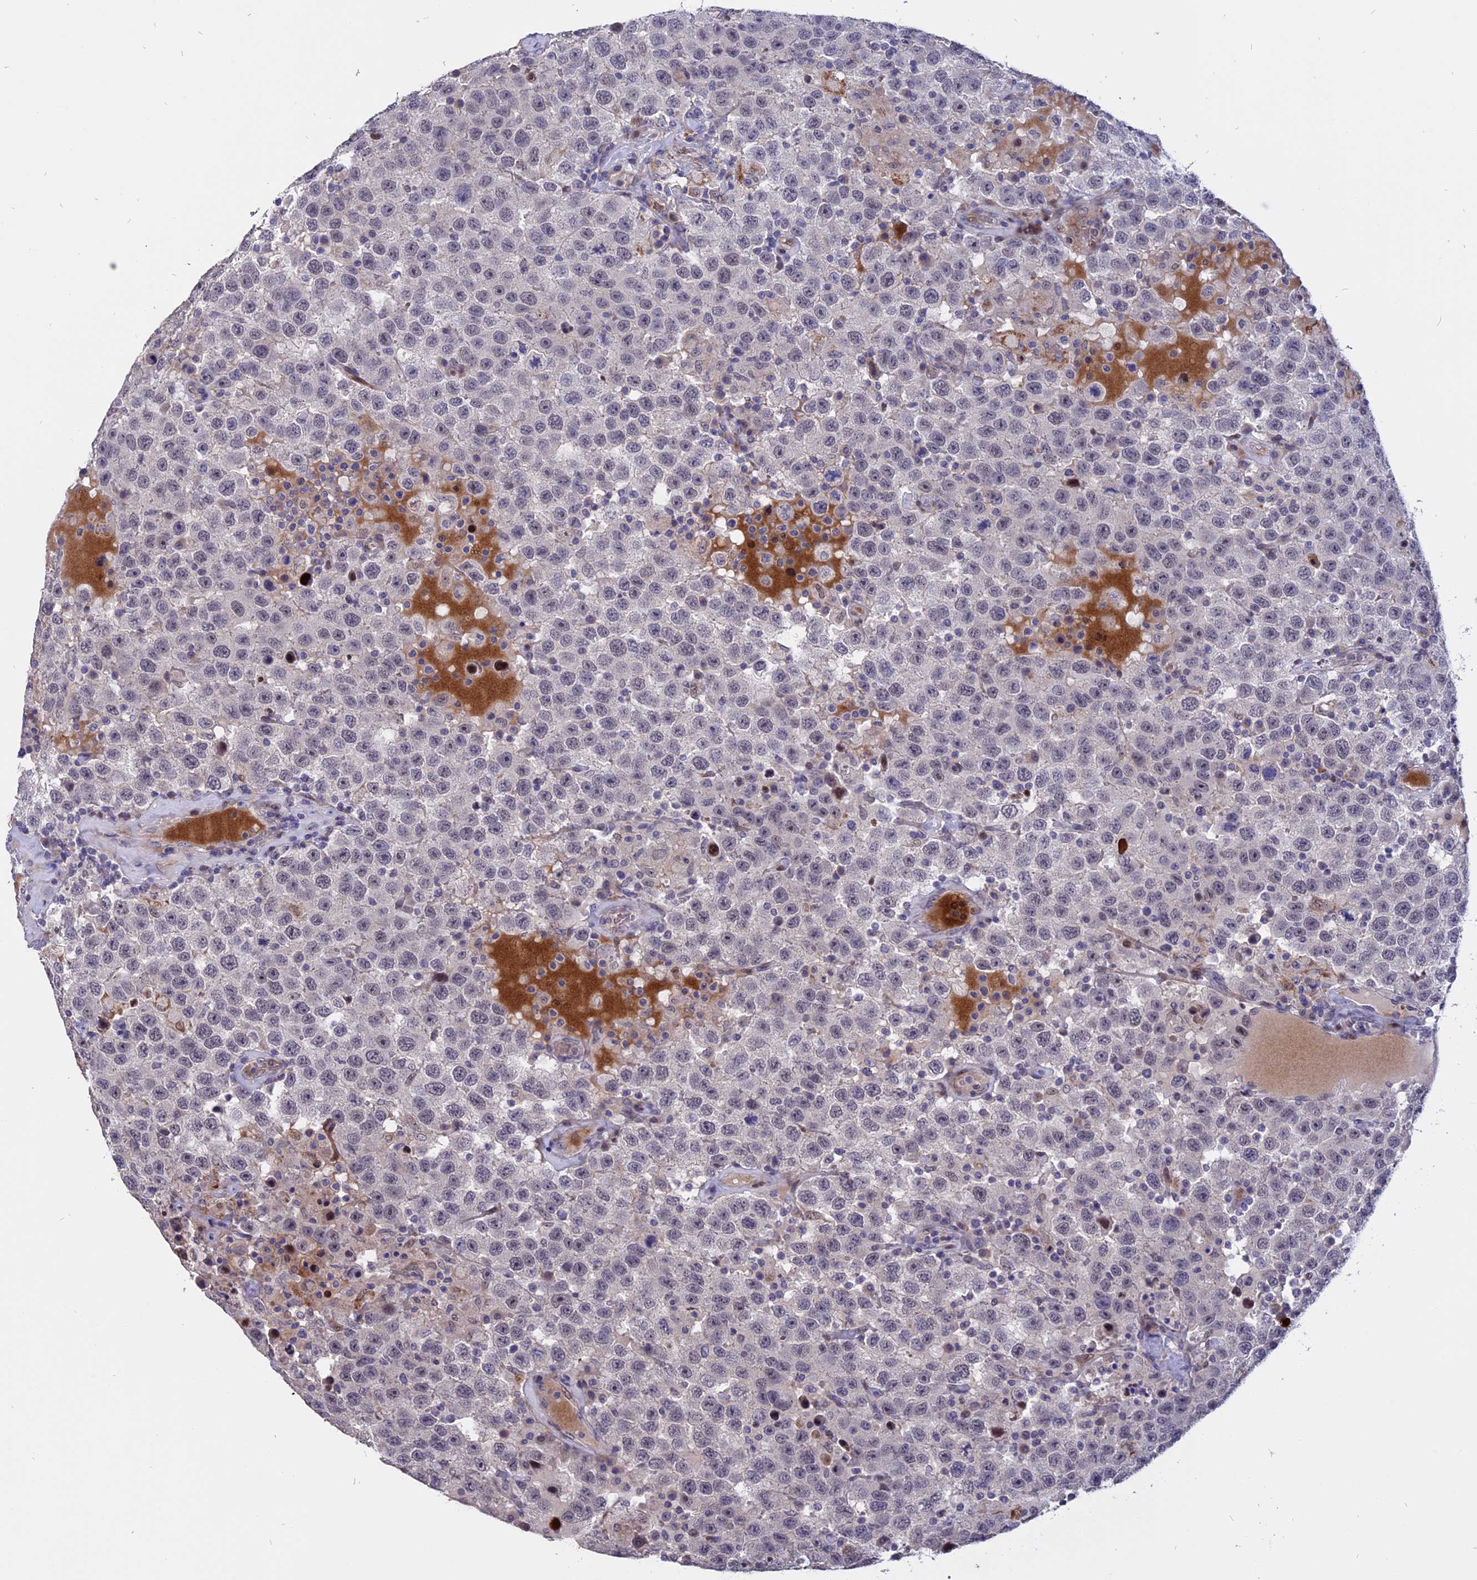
{"staining": {"intensity": "negative", "quantity": "none", "location": "none"}, "tissue": "testis cancer", "cell_type": "Tumor cells", "image_type": "cancer", "snomed": [{"axis": "morphology", "description": "Seminoma, NOS"}, {"axis": "topography", "description": "Testis"}], "caption": "Immunohistochemistry of human seminoma (testis) demonstrates no positivity in tumor cells.", "gene": "TMEM263", "patient": {"sex": "male", "age": 41}}